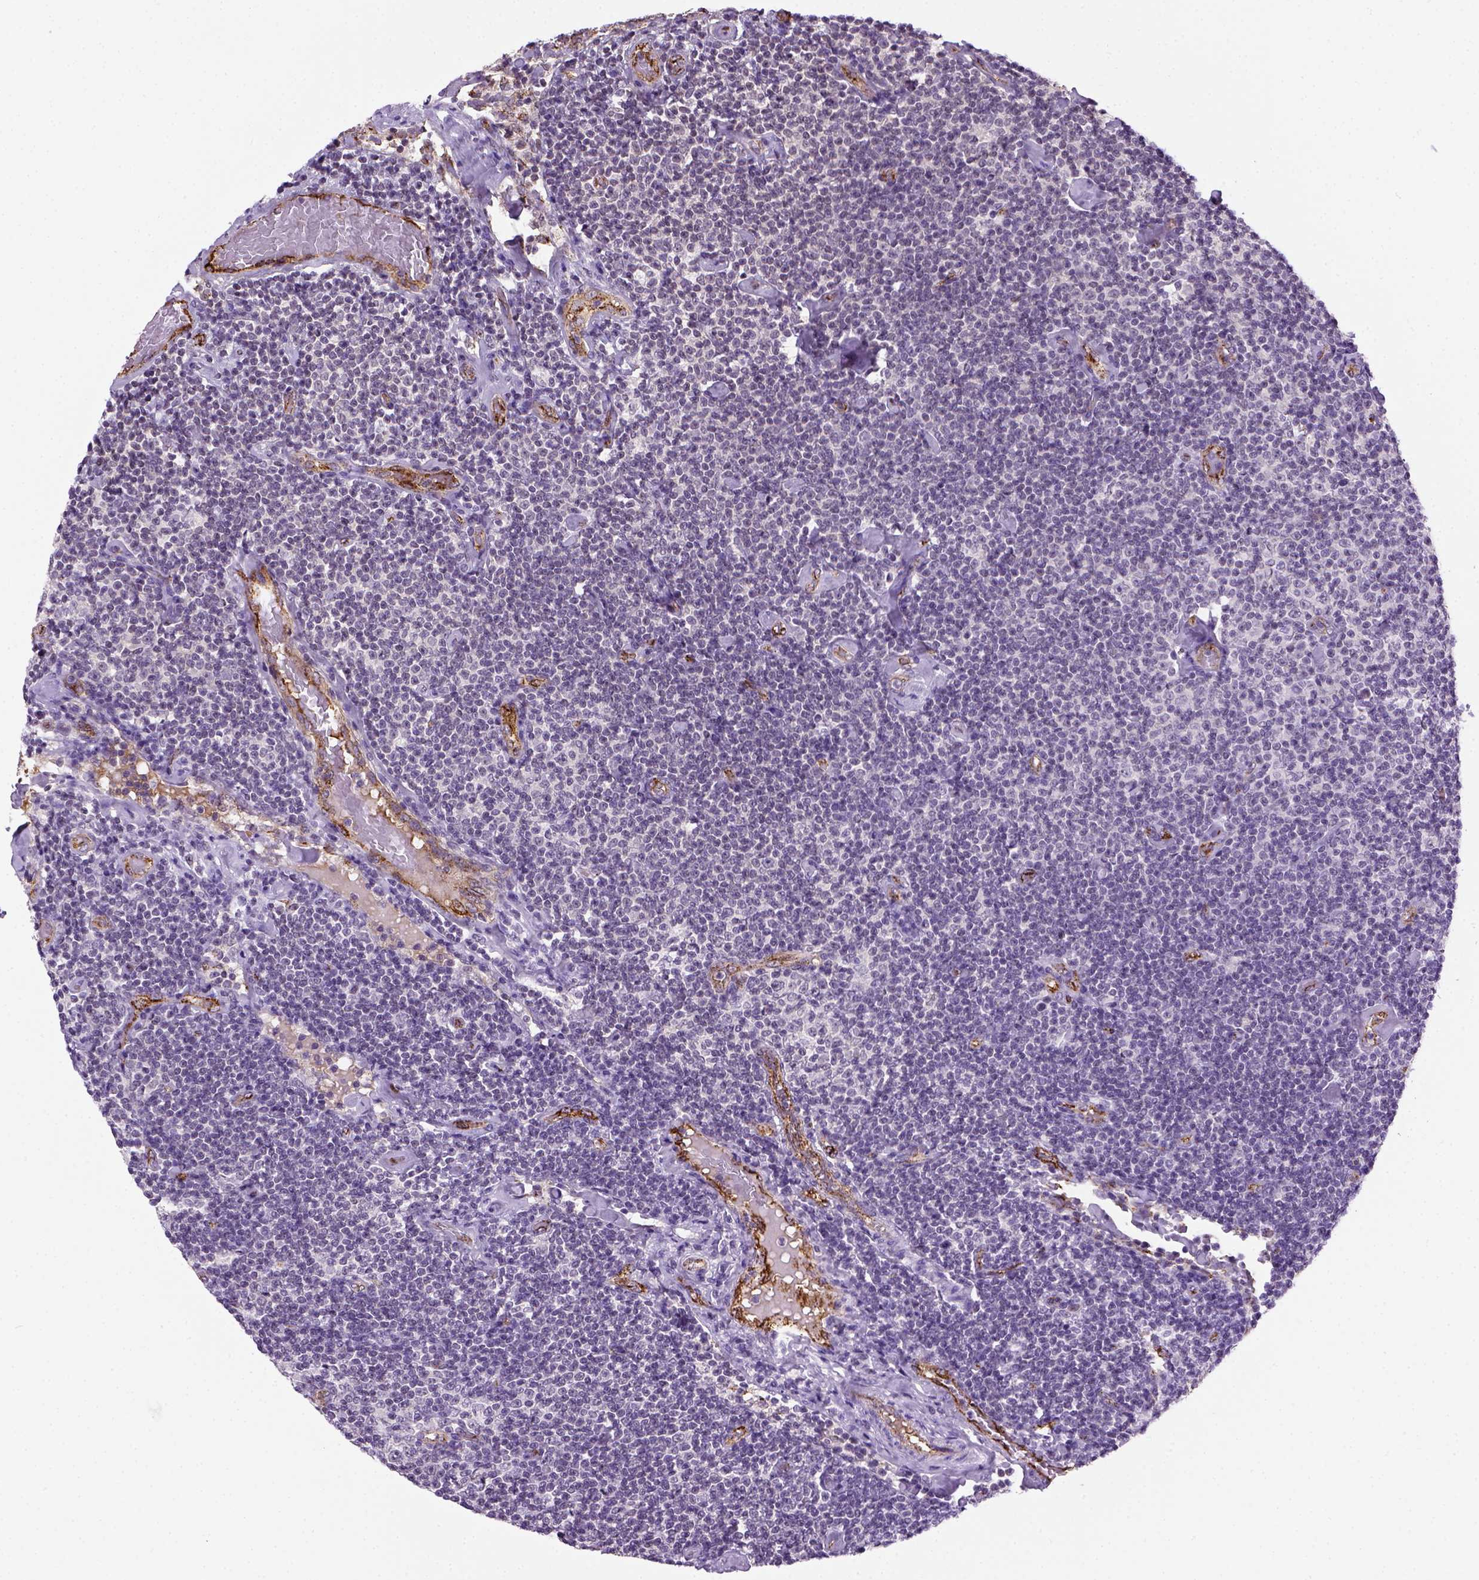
{"staining": {"intensity": "negative", "quantity": "none", "location": "none"}, "tissue": "lymphoma", "cell_type": "Tumor cells", "image_type": "cancer", "snomed": [{"axis": "morphology", "description": "Malignant lymphoma, non-Hodgkin's type, Low grade"}, {"axis": "topography", "description": "Lymph node"}], "caption": "Immunohistochemistry histopathology image of neoplastic tissue: lymphoma stained with DAB (3,3'-diaminobenzidine) shows no significant protein staining in tumor cells. (DAB (3,3'-diaminobenzidine) immunohistochemistry (IHC) with hematoxylin counter stain).", "gene": "VWF", "patient": {"sex": "male", "age": 81}}